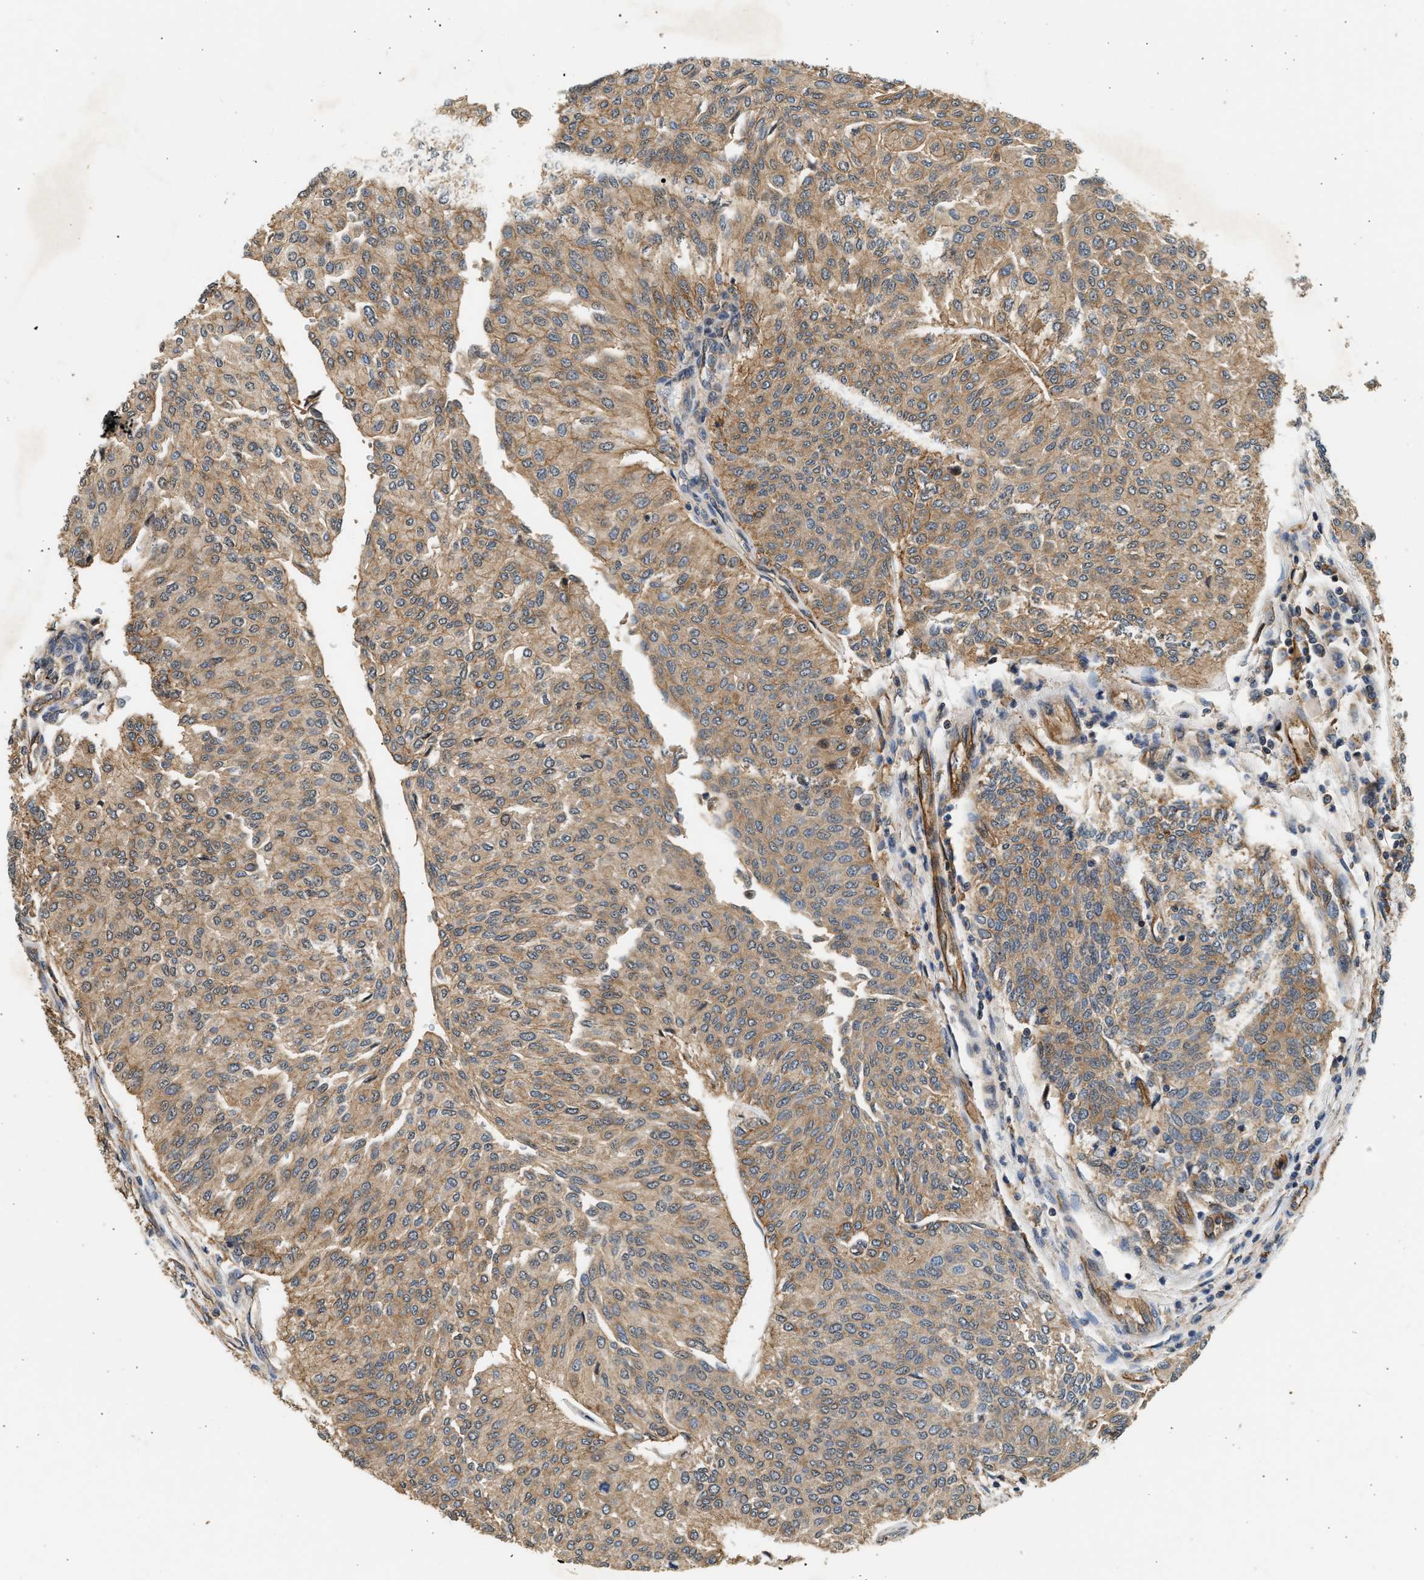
{"staining": {"intensity": "moderate", "quantity": ">75%", "location": "cytoplasmic/membranous"}, "tissue": "urothelial cancer", "cell_type": "Tumor cells", "image_type": "cancer", "snomed": [{"axis": "morphology", "description": "Urothelial carcinoma, Low grade"}, {"axis": "topography", "description": "Urinary bladder"}], "caption": "This micrograph shows low-grade urothelial carcinoma stained with IHC to label a protein in brown. The cytoplasmic/membranous of tumor cells show moderate positivity for the protein. Nuclei are counter-stained blue.", "gene": "DUSP14", "patient": {"sex": "female", "age": 79}}